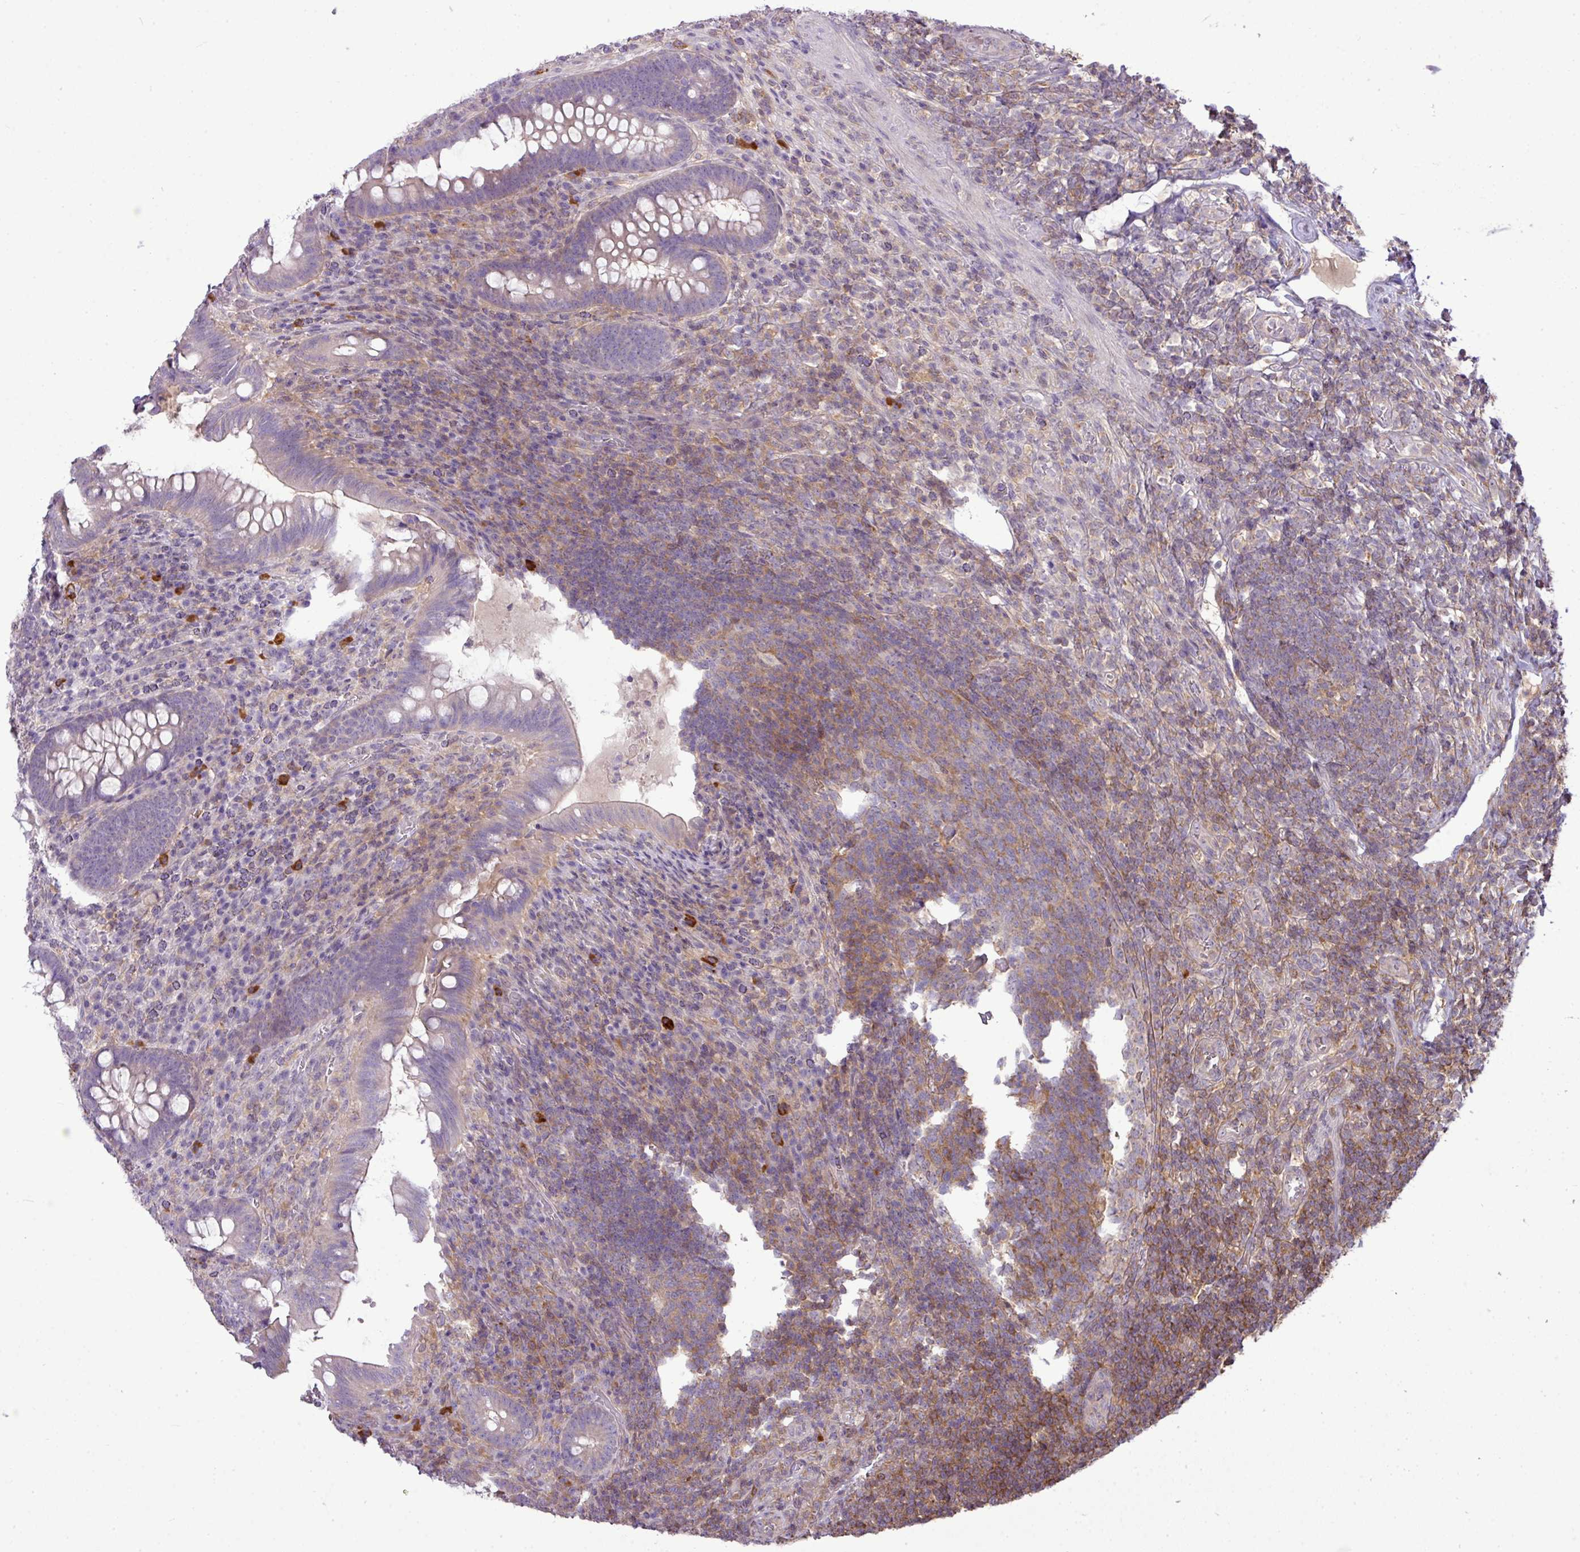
{"staining": {"intensity": "negative", "quantity": "none", "location": "none"}, "tissue": "appendix", "cell_type": "Glandular cells", "image_type": "normal", "snomed": [{"axis": "morphology", "description": "Normal tissue, NOS"}, {"axis": "topography", "description": "Appendix"}], "caption": "Human appendix stained for a protein using immunohistochemistry shows no expression in glandular cells.", "gene": "STAT5A", "patient": {"sex": "female", "age": 43}}